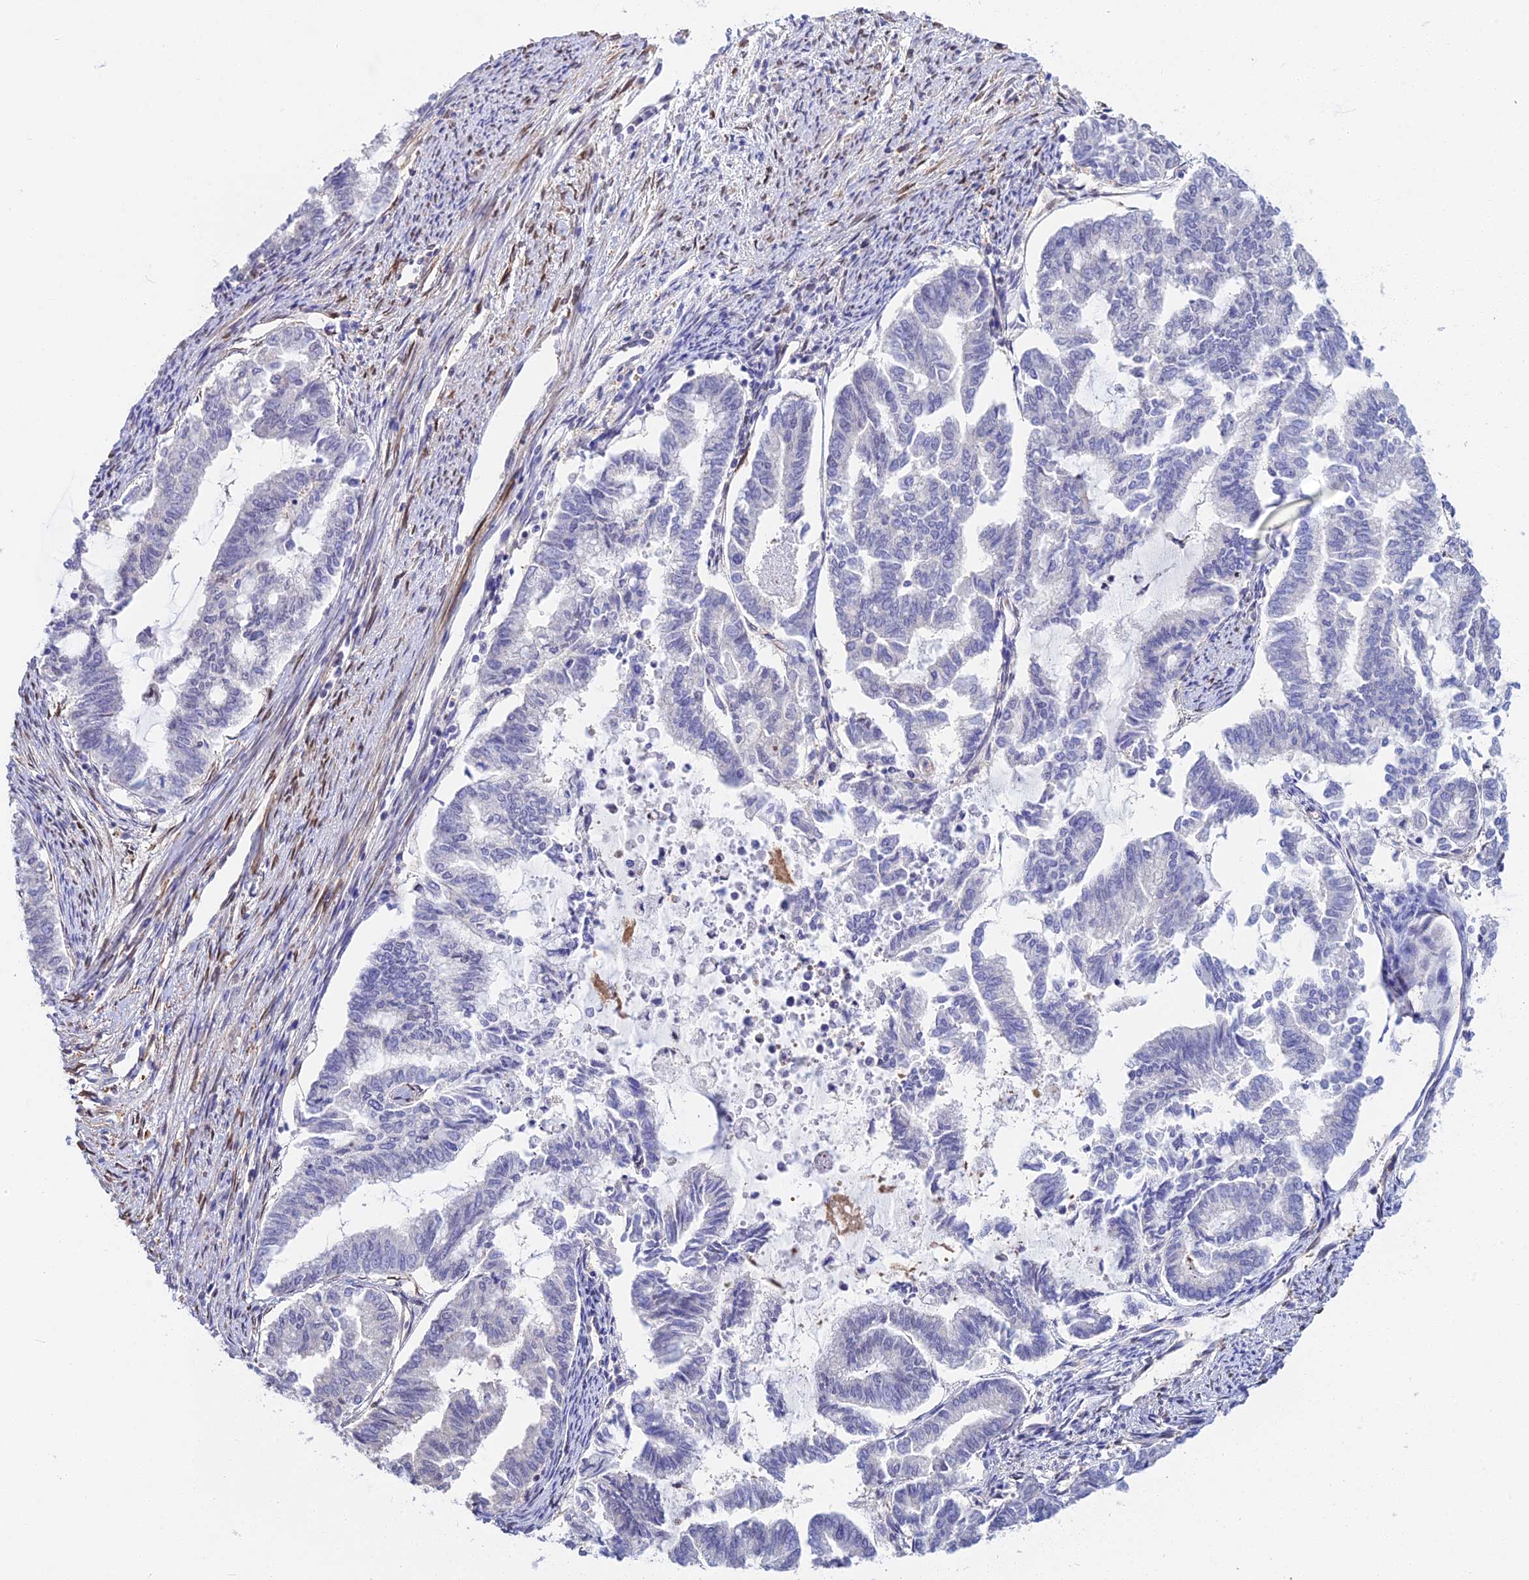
{"staining": {"intensity": "negative", "quantity": "none", "location": "none"}, "tissue": "endometrial cancer", "cell_type": "Tumor cells", "image_type": "cancer", "snomed": [{"axis": "morphology", "description": "Adenocarcinoma, NOS"}, {"axis": "topography", "description": "Endometrium"}], "caption": "An IHC histopathology image of endometrial adenocarcinoma is shown. There is no staining in tumor cells of endometrial adenocarcinoma.", "gene": "MXRA7", "patient": {"sex": "female", "age": 79}}